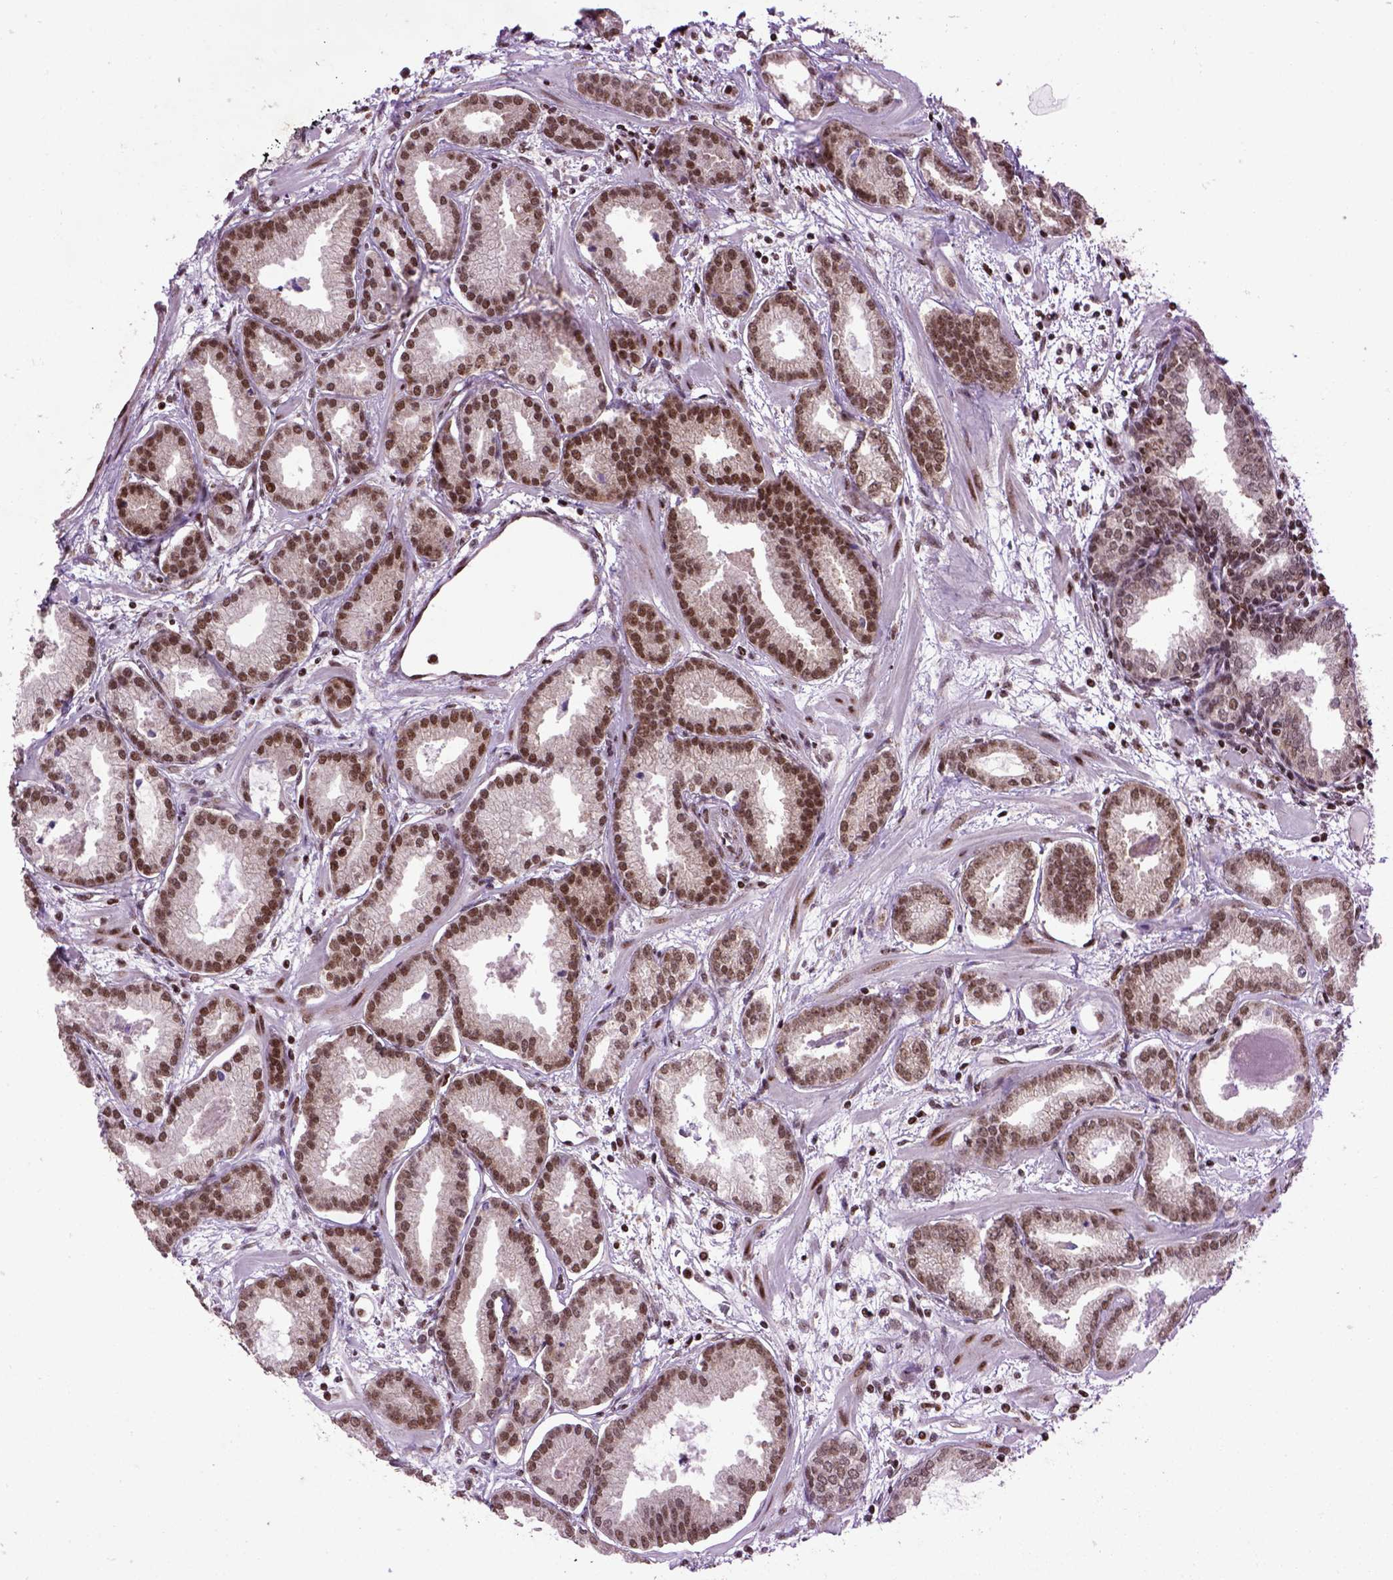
{"staining": {"intensity": "moderate", "quantity": ">75%", "location": "nuclear"}, "tissue": "prostate cancer", "cell_type": "Tumor cells", "image_type": "cancer", "snomed": [{"axis": "morphology", "description": "Adenocarcinoma, Low grade"}, {"axis": "topography", "description": "Prostate"}], "caption": "IHC of human prostate cancer demonstrates medium levels of moderate nuclear positivity in about >75% of tumor cells.", "gene": "CELF1", "patient": {"sex": "male", "age": 68}}